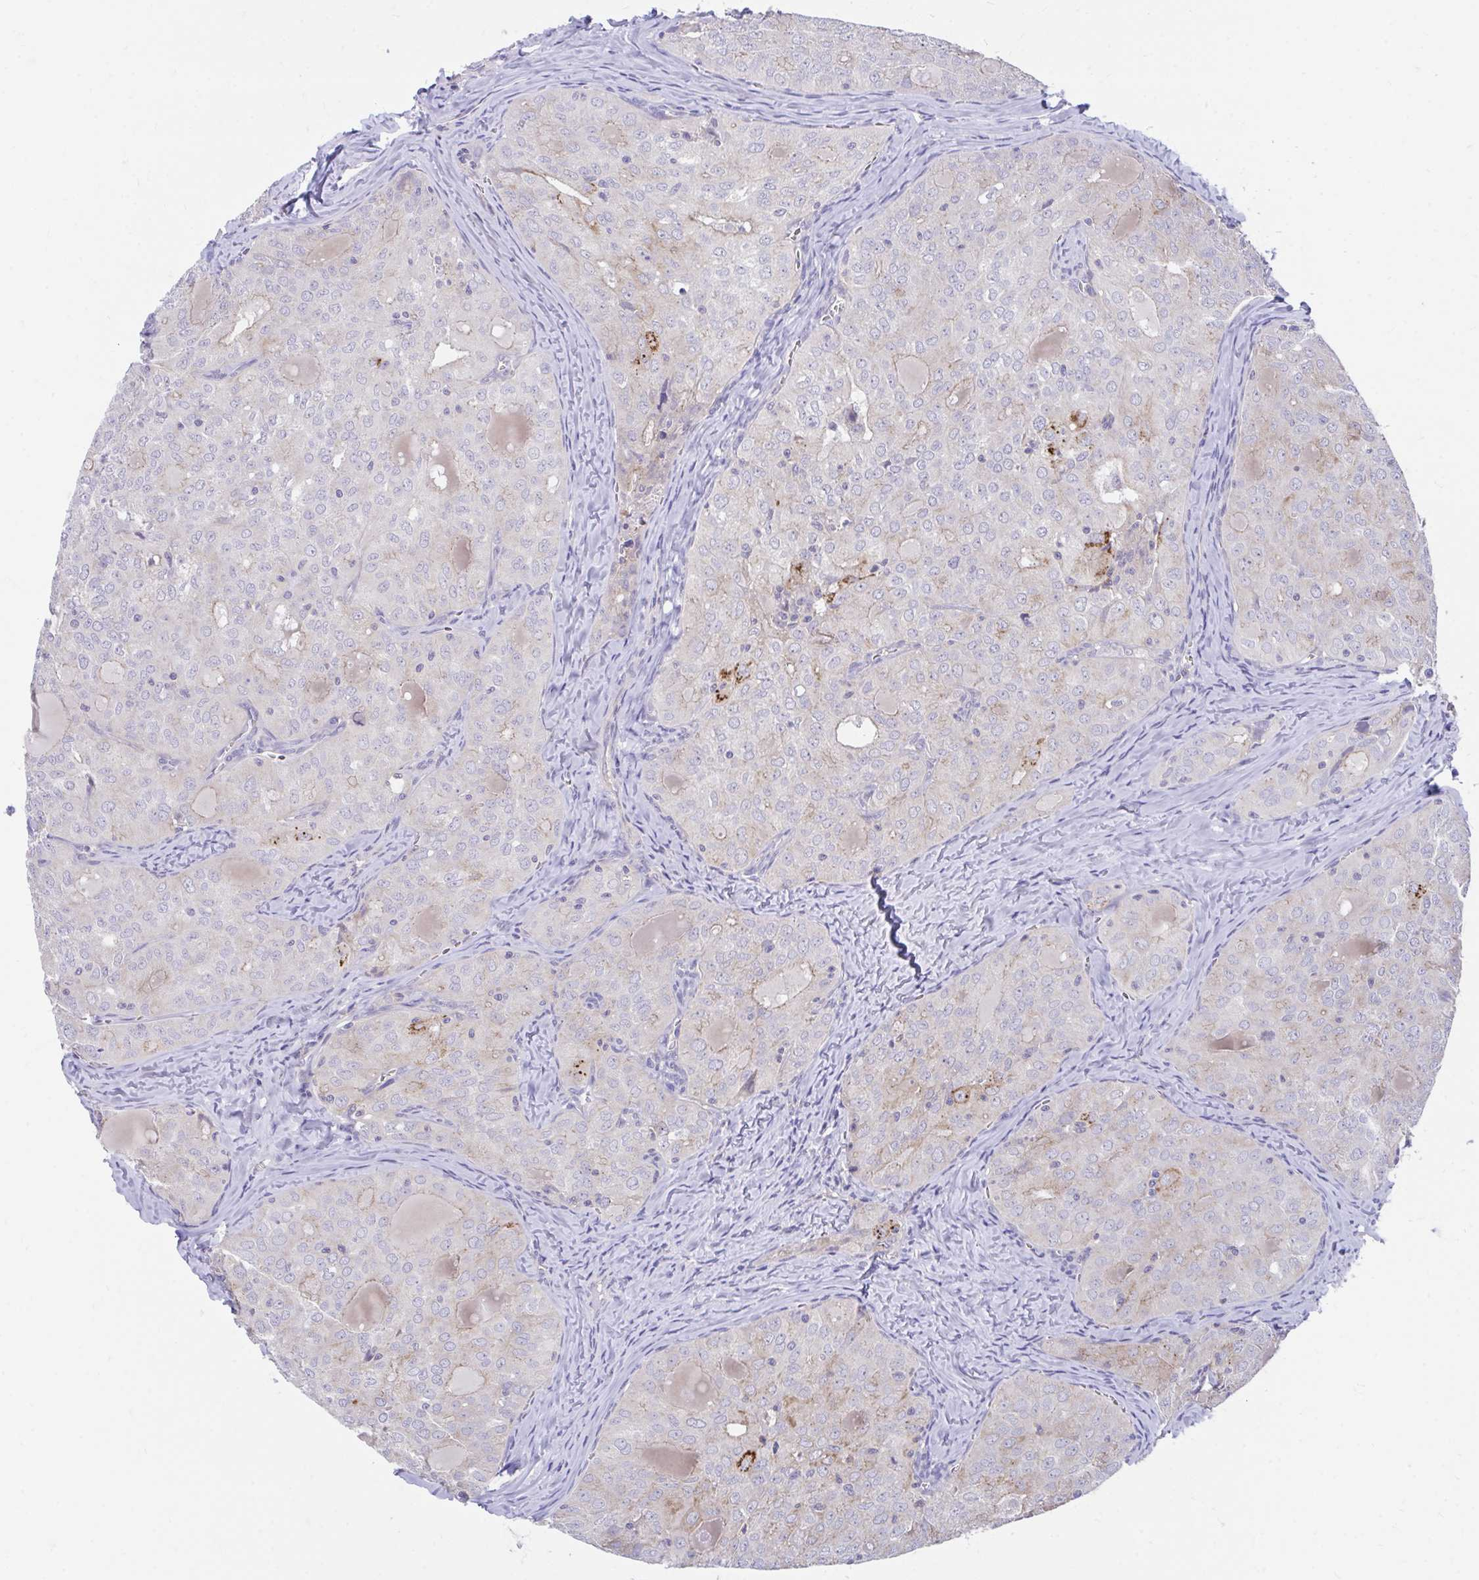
{"staining": {"intensity": "strong", "quantity": "<25%", "location": "cytoplasmic/membranous"}, "tissue": "thyroid cancer", "cell_type": "Tumor cells", "image_type": "cancer", "snomed": [{"axis": "morphology", "description": "Follicular adenoma carcinoma, NOS"}, {"axis": "topography", "description": "Thyroid gland"}], "caption": "Immunohistochemical staining of human follicular adenoma carcinoma (thyroid) shows medium levels of strong cytoplasmic/membranous protein staining in approximately <25% of tumor cells.", "gene": "FHIP1B", "patient": {"sex": "male", "age": 75}}